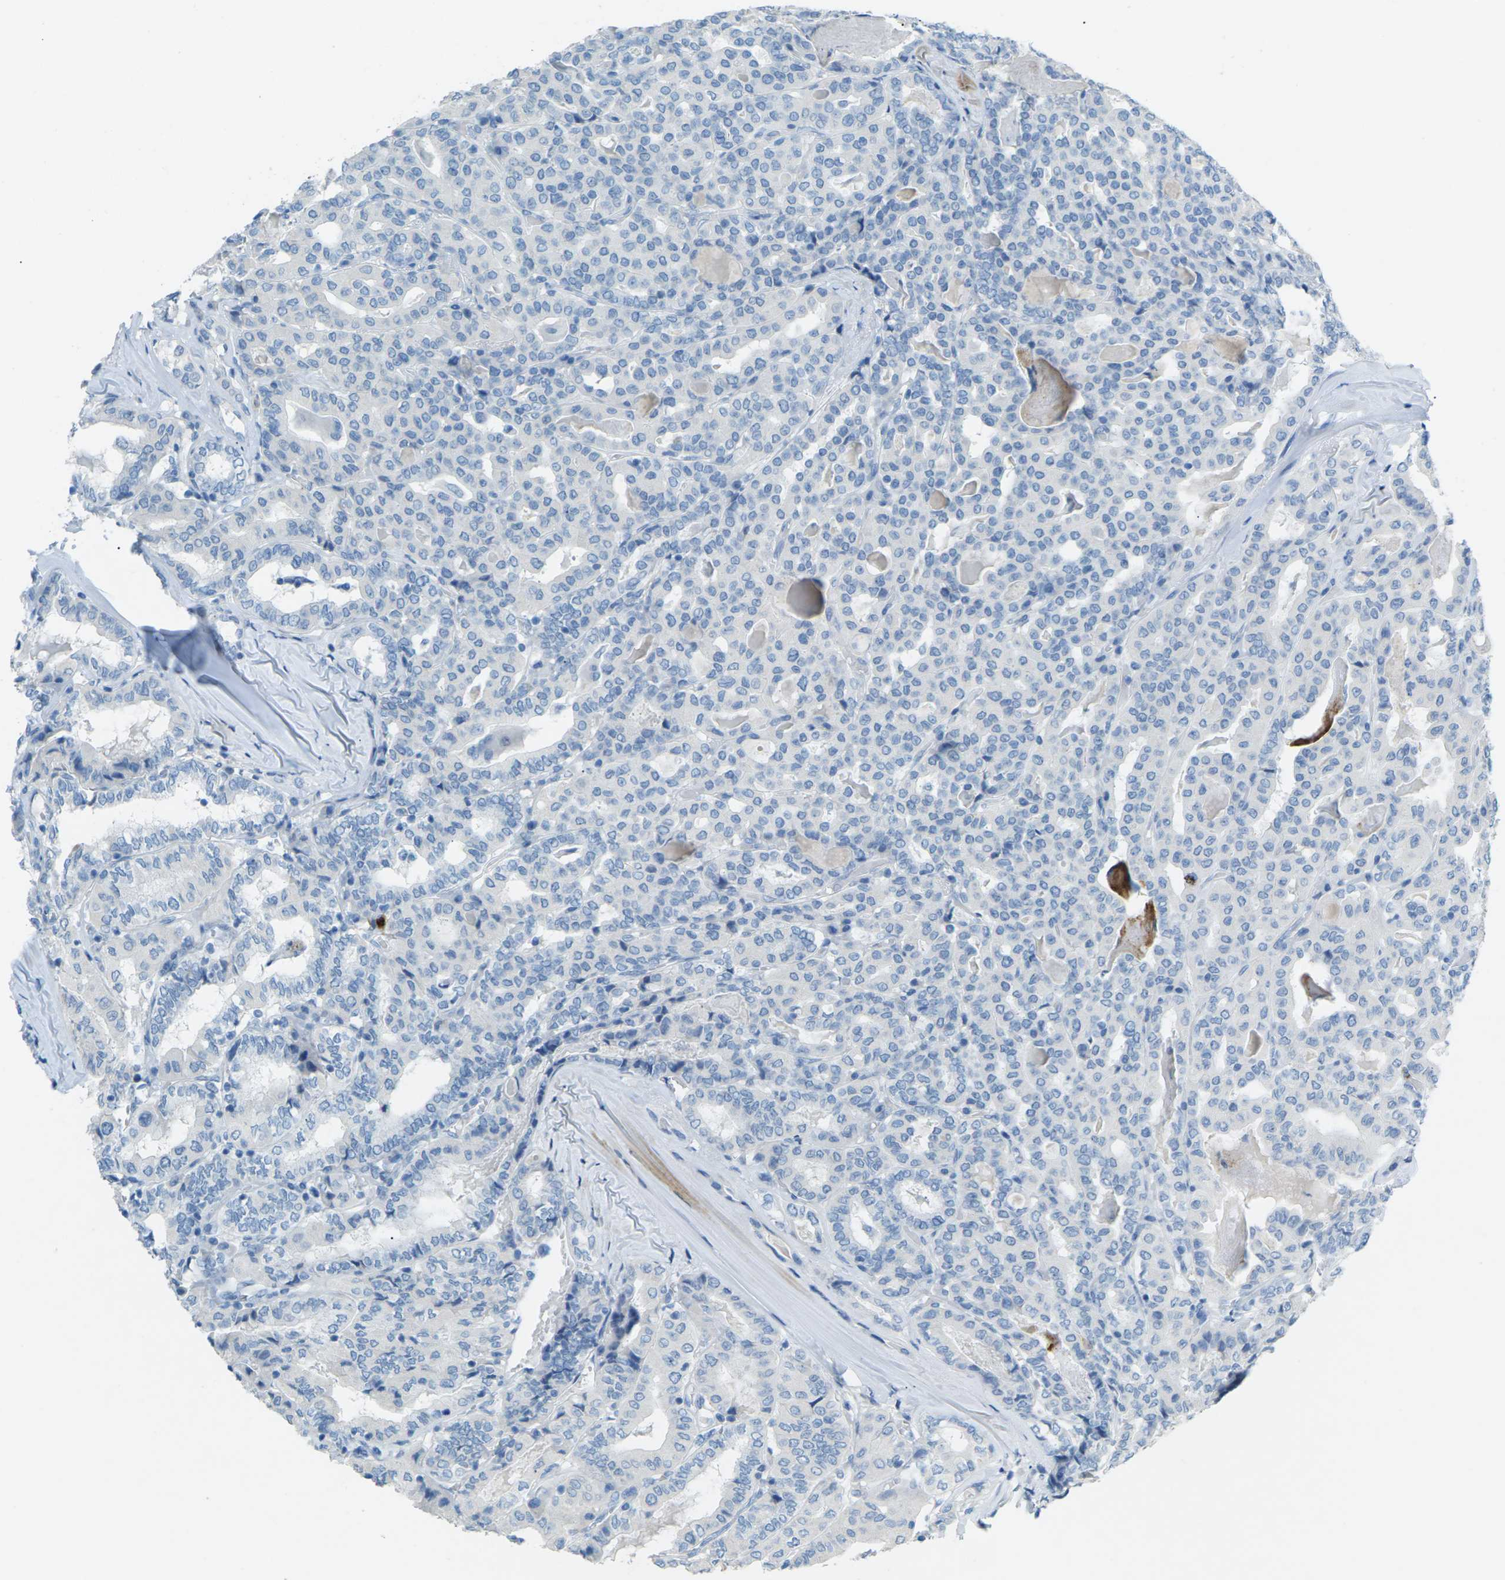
{"staining": {"intensity": "negative", "quantity": "none", "location": "none"}, "tissue": "thyroid cancer", "cell_type": "Tumor cells", "image_type": "cancer", "snomed": [{"axis": "morphology", "description": "Papillary adenocarcinoma, NOS"}, {"axis": "topography", "description": "Thyroid gland"}], "caption": "This is an immunohistochemistry (IHC) micrograph of human thyroid cancer (papillary adenocarcinoma). There is no positivity in tumor cells.", "gene": "CDH16", "patient": {"sex": "female", "age": 42}}